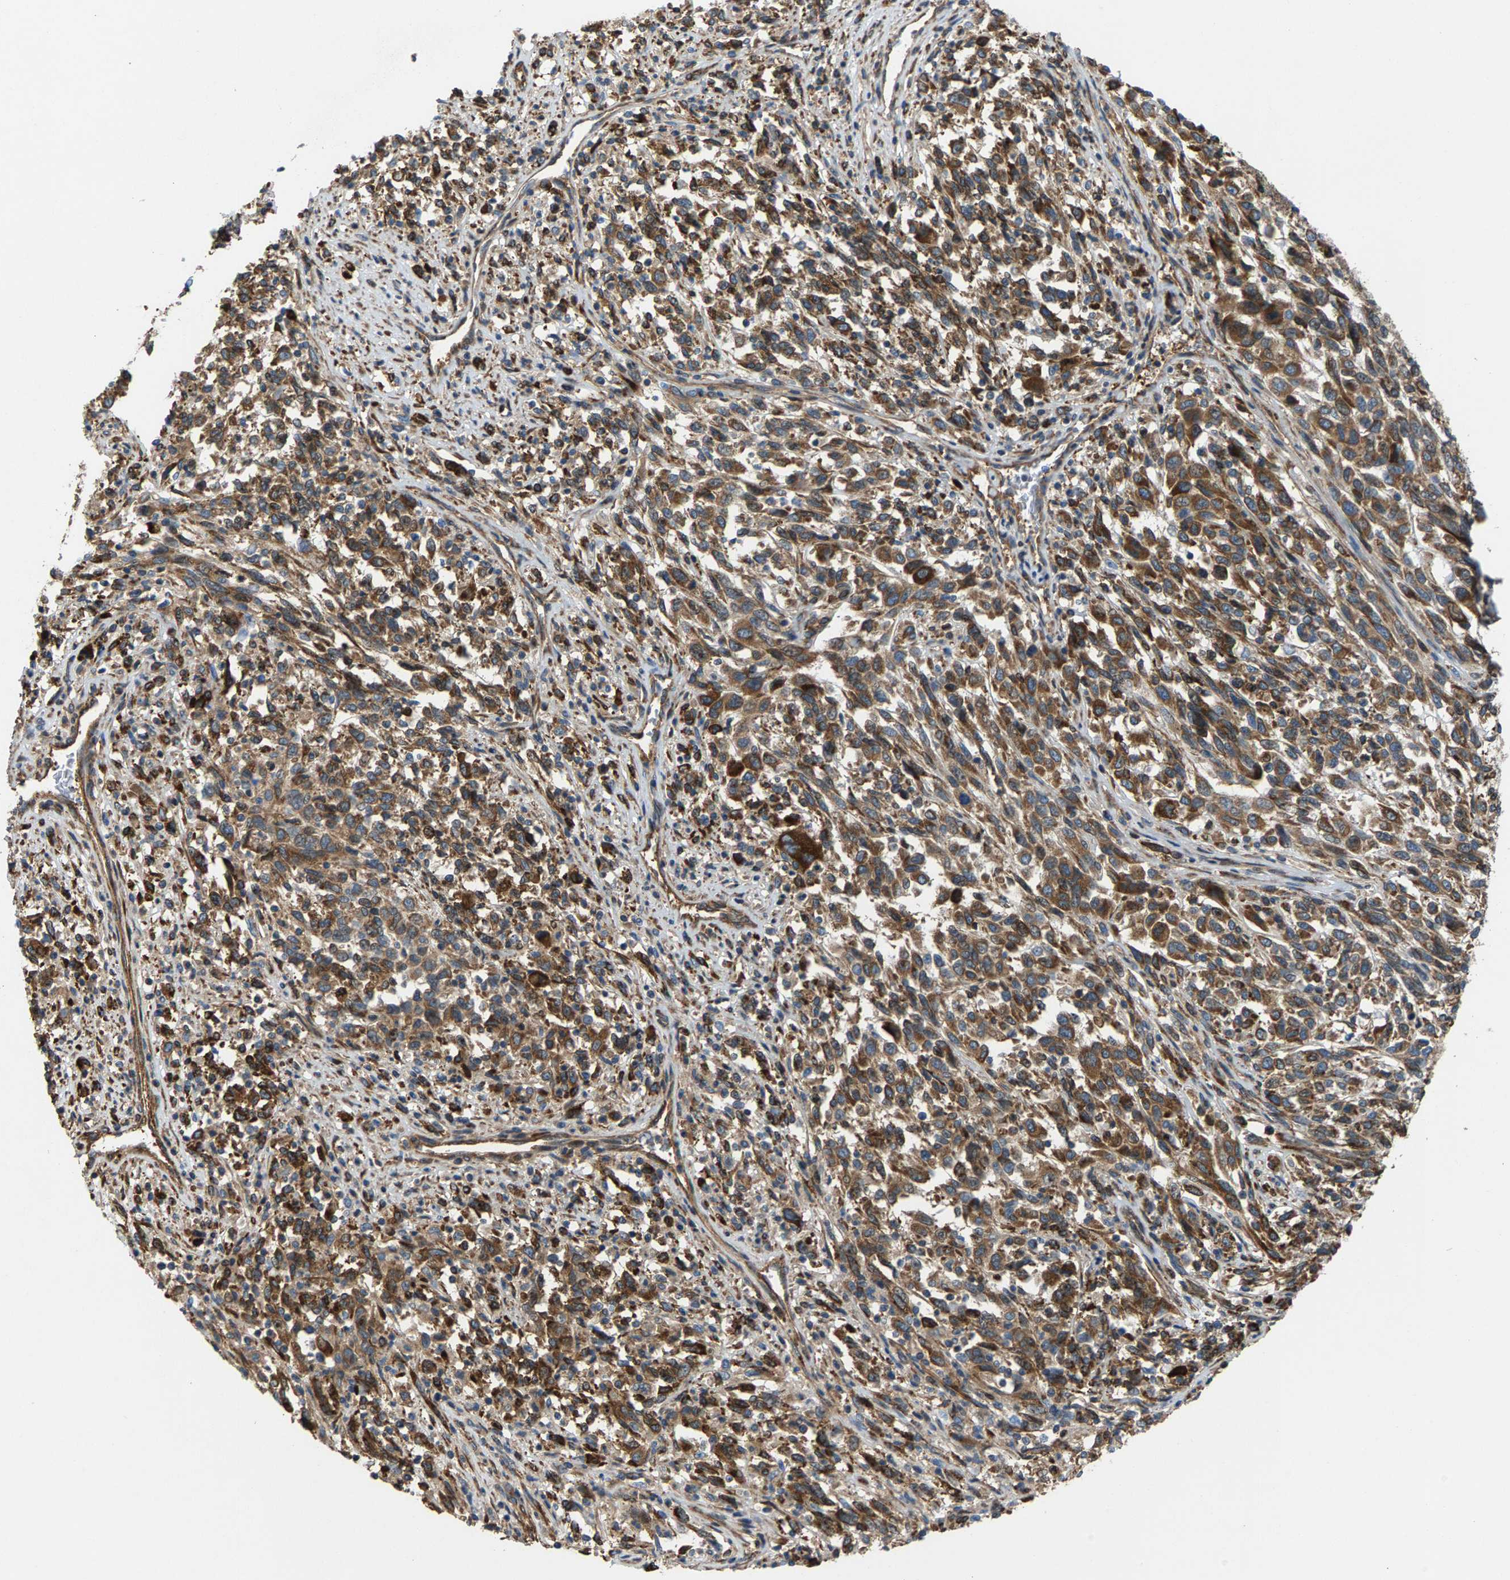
{"staining": {"intensity": "moderate", "quantity": ">75%", "location": "cytoplasmic/membranous"}, "tissue": "melanoma", "cell_type": "Tumor cells", "image_type": "cancer", "snomed": [{"axis": "morphology", "description": "Malignant melanoma, Metastatic site"}, {"axis": "topography", "description": "Lymph node"}], "caption": "Moderate cytoplasmic/membranous protein expression is appreciated in approximately >75% of tumor cells in melanoma.", "gene": "PDCL", "patient": {"sex": "male", "age": 61}}